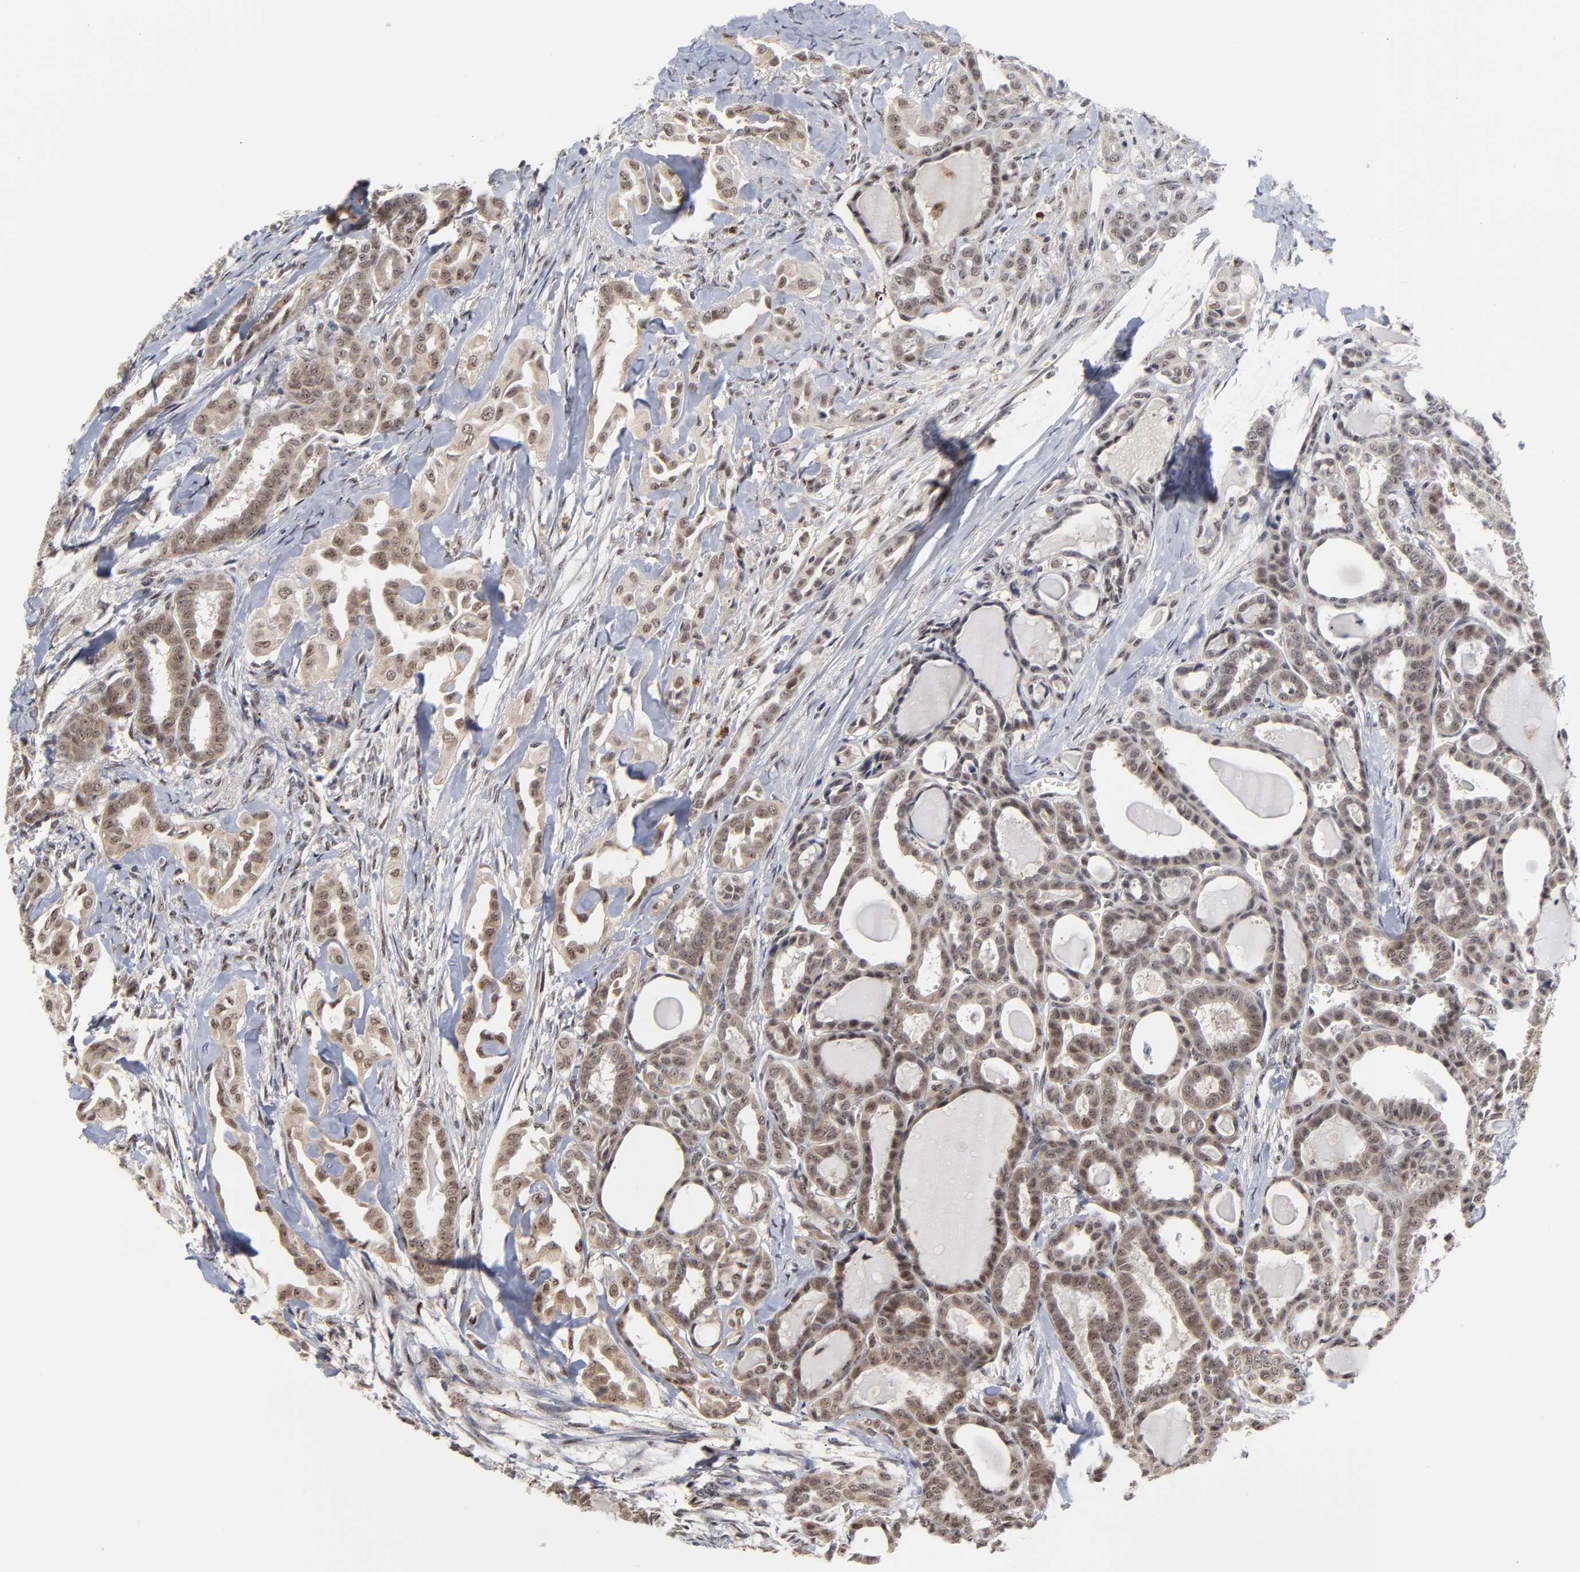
{"staining": {"intensity": "weak", "quantity": "25%-75%", "location": "nuclear"}, "tissue": "thyroid cancer", "cell_type": "Tumor cells", "image_type": "cancer", "snomed": [{"axis": "morphology", "description": "Carcinoma, NOS"}, {"axis": "topography", "description": "Thyroid gland"}], "caption": "Protein staining shows weak nuclear expression in approximately 25%-75% of tumor cells in thyroid cancer (carcinoma).", "gene": "ZNF419", "patient": {"sex": "female", "age": 91}}